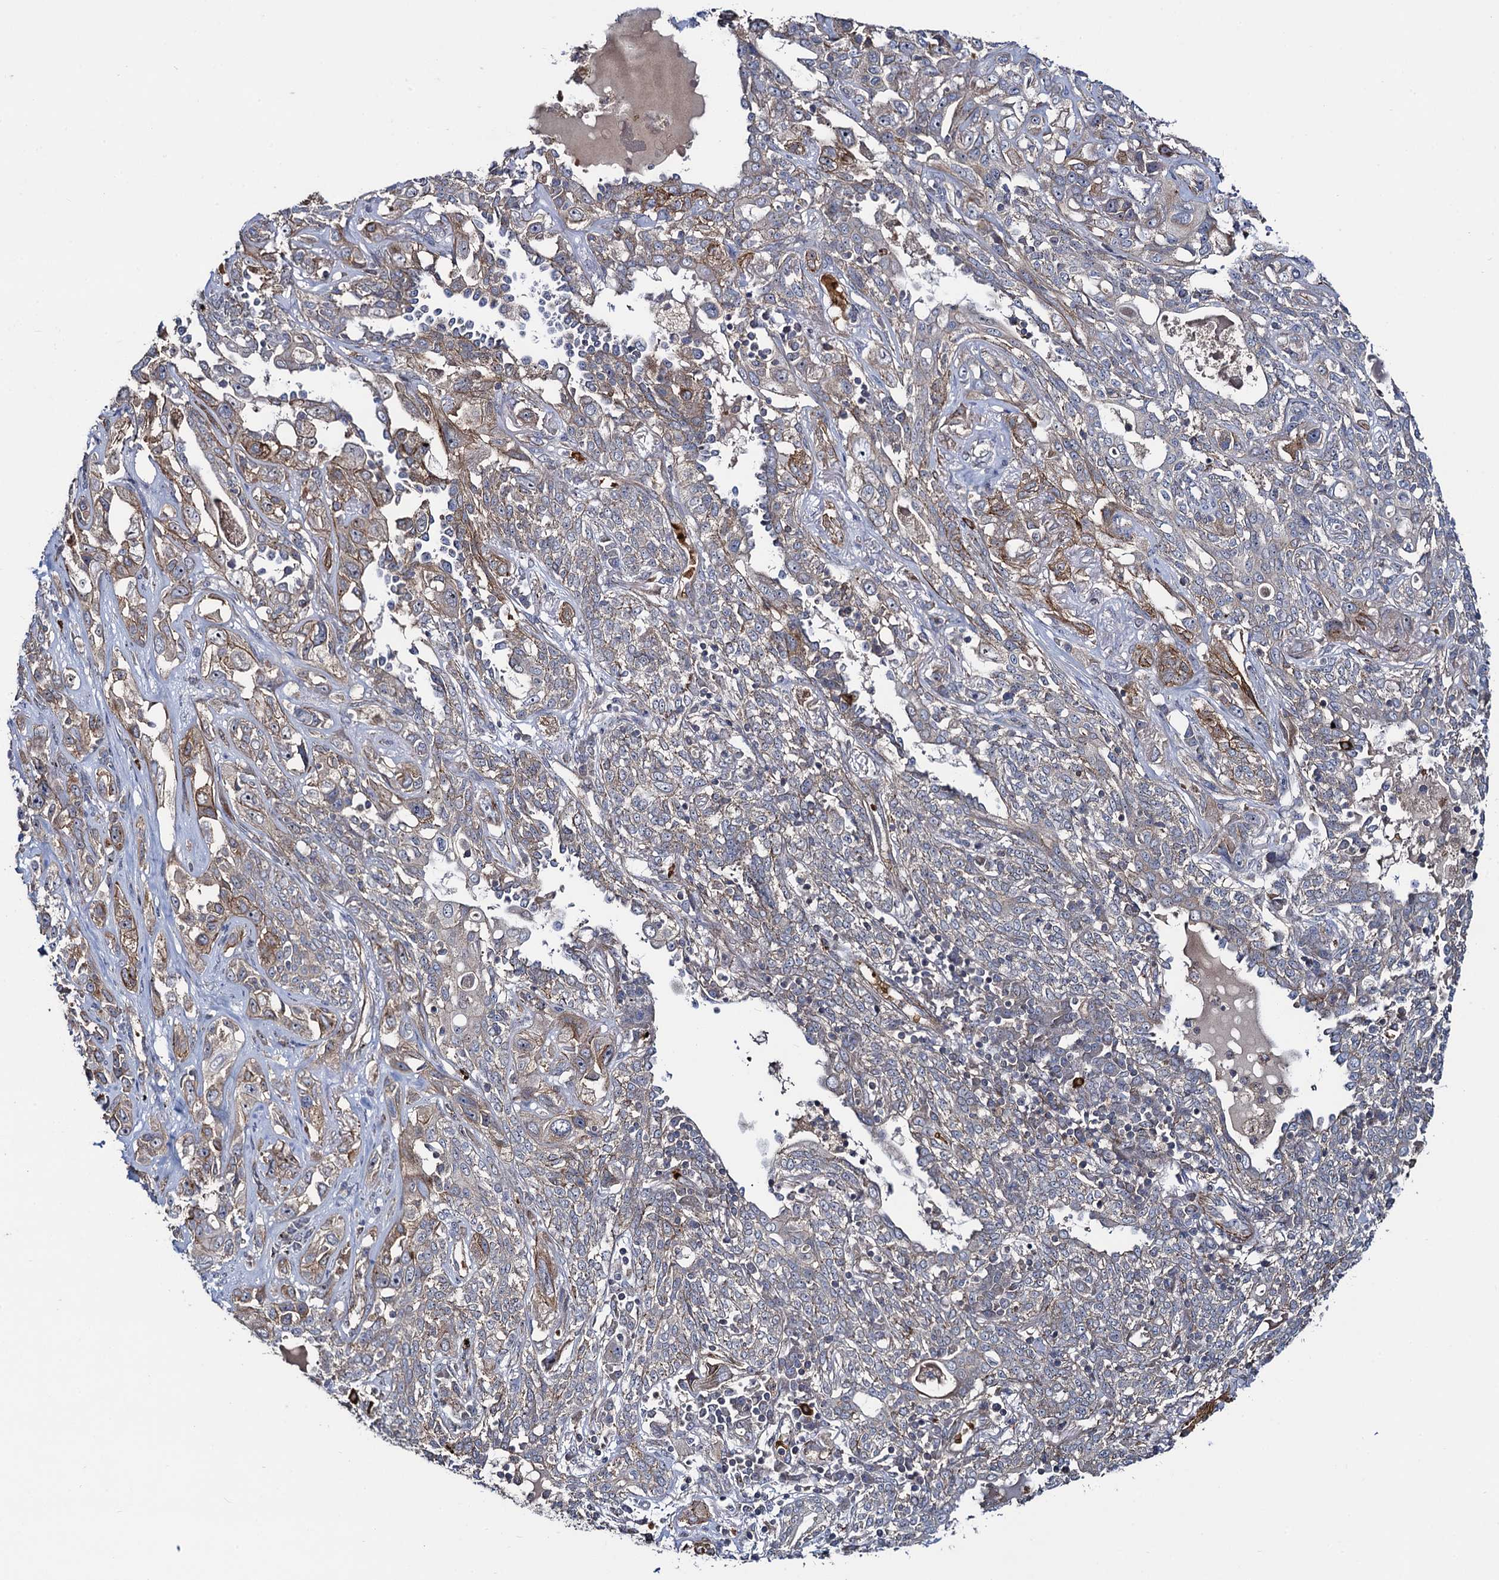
{"staining": {"intensity": "moderate", "quantity": "<25%", "location": "cytoplasmic/membranous"}, "tissue": "lung cancer", "cell_type": "Tumor cells", "image_type": "cancer", "snomed": [{"axis": "morphology", "description": "Squamous cell carcinoma, NOS"}, {"axis": "topography", "description": "Lung"}], "caption": "This photomicrograph exhibits IHC staining of lung cancer (squamous cell carcinoma), with low moderate cytoplasmic/membranous positivity in approximately <25% of tumor cells.", "gene": "KXD1", "patient": {"sex": "female", "age": 70}}